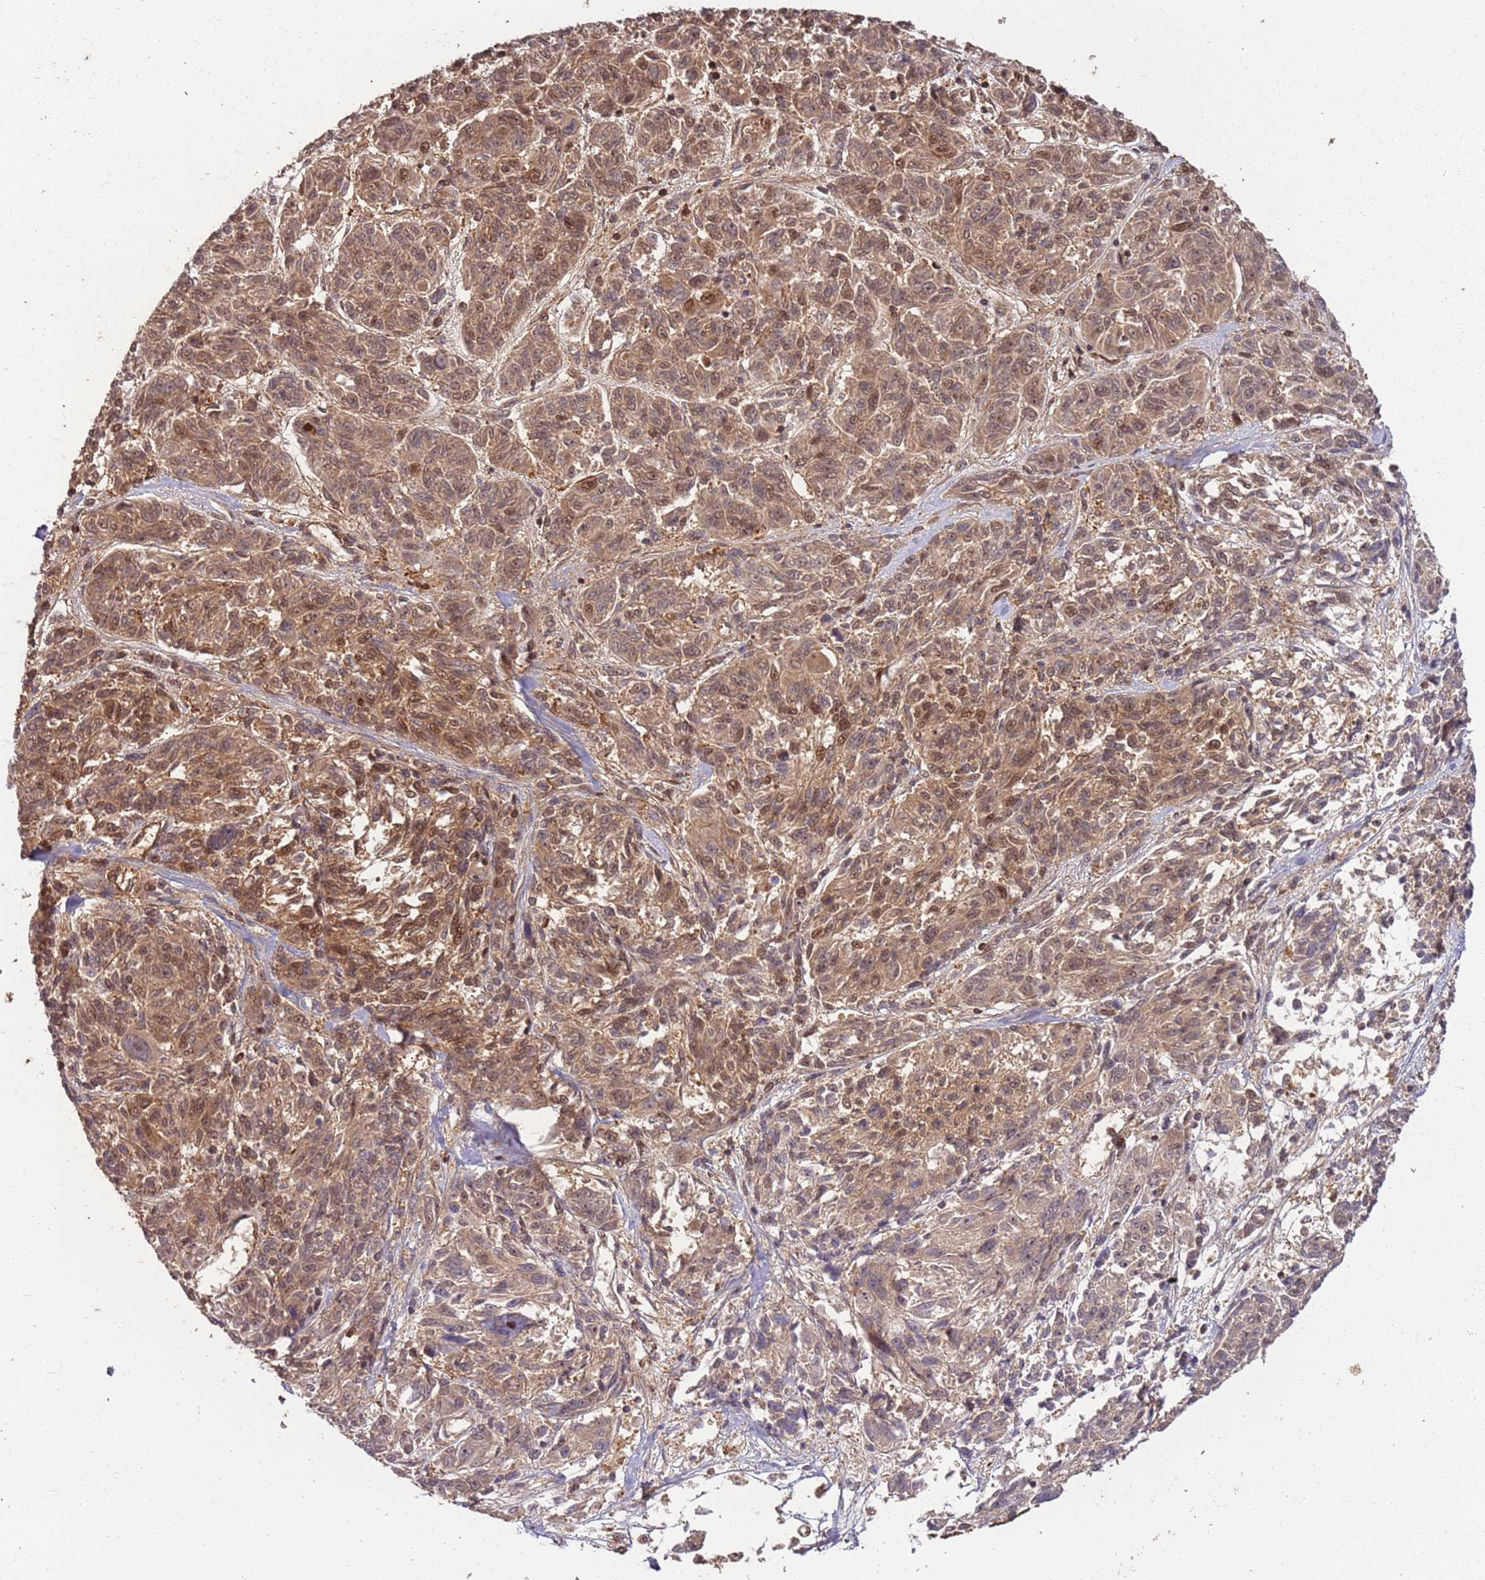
{"staining": {"intensity": "moderate", "quantity": ">75%", "location": "cytoplasmic/membranous,nuclear"}, "tissue": "melanoma", "cell_type": "Tumor cells", "image_type": "cancer", "snomed": [{"axis": "morphology", "description": "Malignant melanoma, NOS"}, {"axis": "topography", "description": "Skin"}], "caption": "Immunohistochemical staining of malignant melanoma displays moderate cytoplasmic/membranous and nuclear protein expression in approximately >75% of tumor cells.", "gene": "PGLS", "patient": {"sex": "male", "age": 53}}